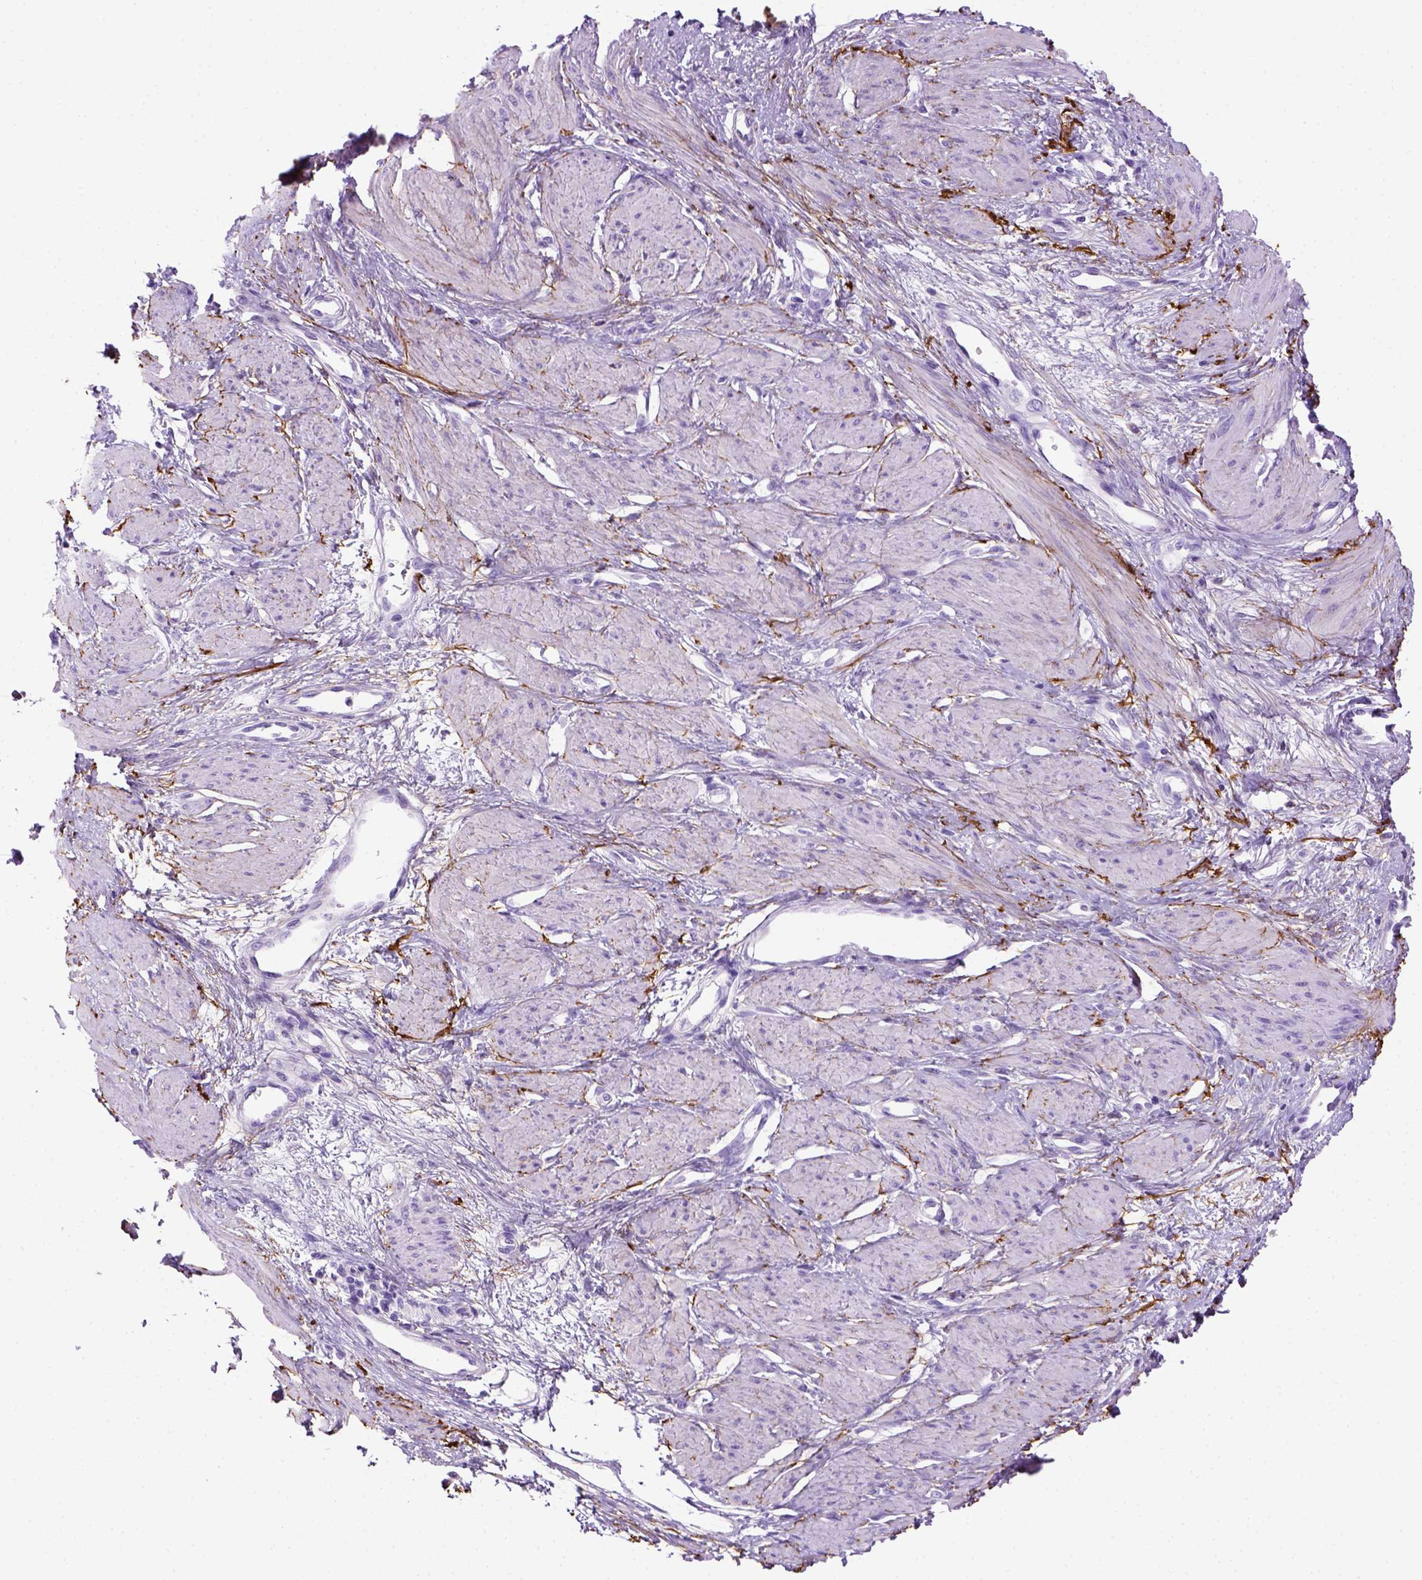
{"staining": {"intensity": "negative", "quantity": "none", "location": "none"}, "tissue": "smooth muscle", "cell_type": "Smooth muscle cells", "image_type": "normal", "snomed": [{"axis": "morphology", "description": "Normal tissue, NOS"}, {"axis": "topography", "description": "Smooth muscle"}, {"axis": "topography", "description": "Uterus"}], "caption": "Immunohistochemistry (IHC) histopathology image of benign smooth muscle stained for a protein (brown), which reveals no expression in smooth muscle cells.", "gene": "SIRPD", "patient": {"sex": "female", "age": 39}}